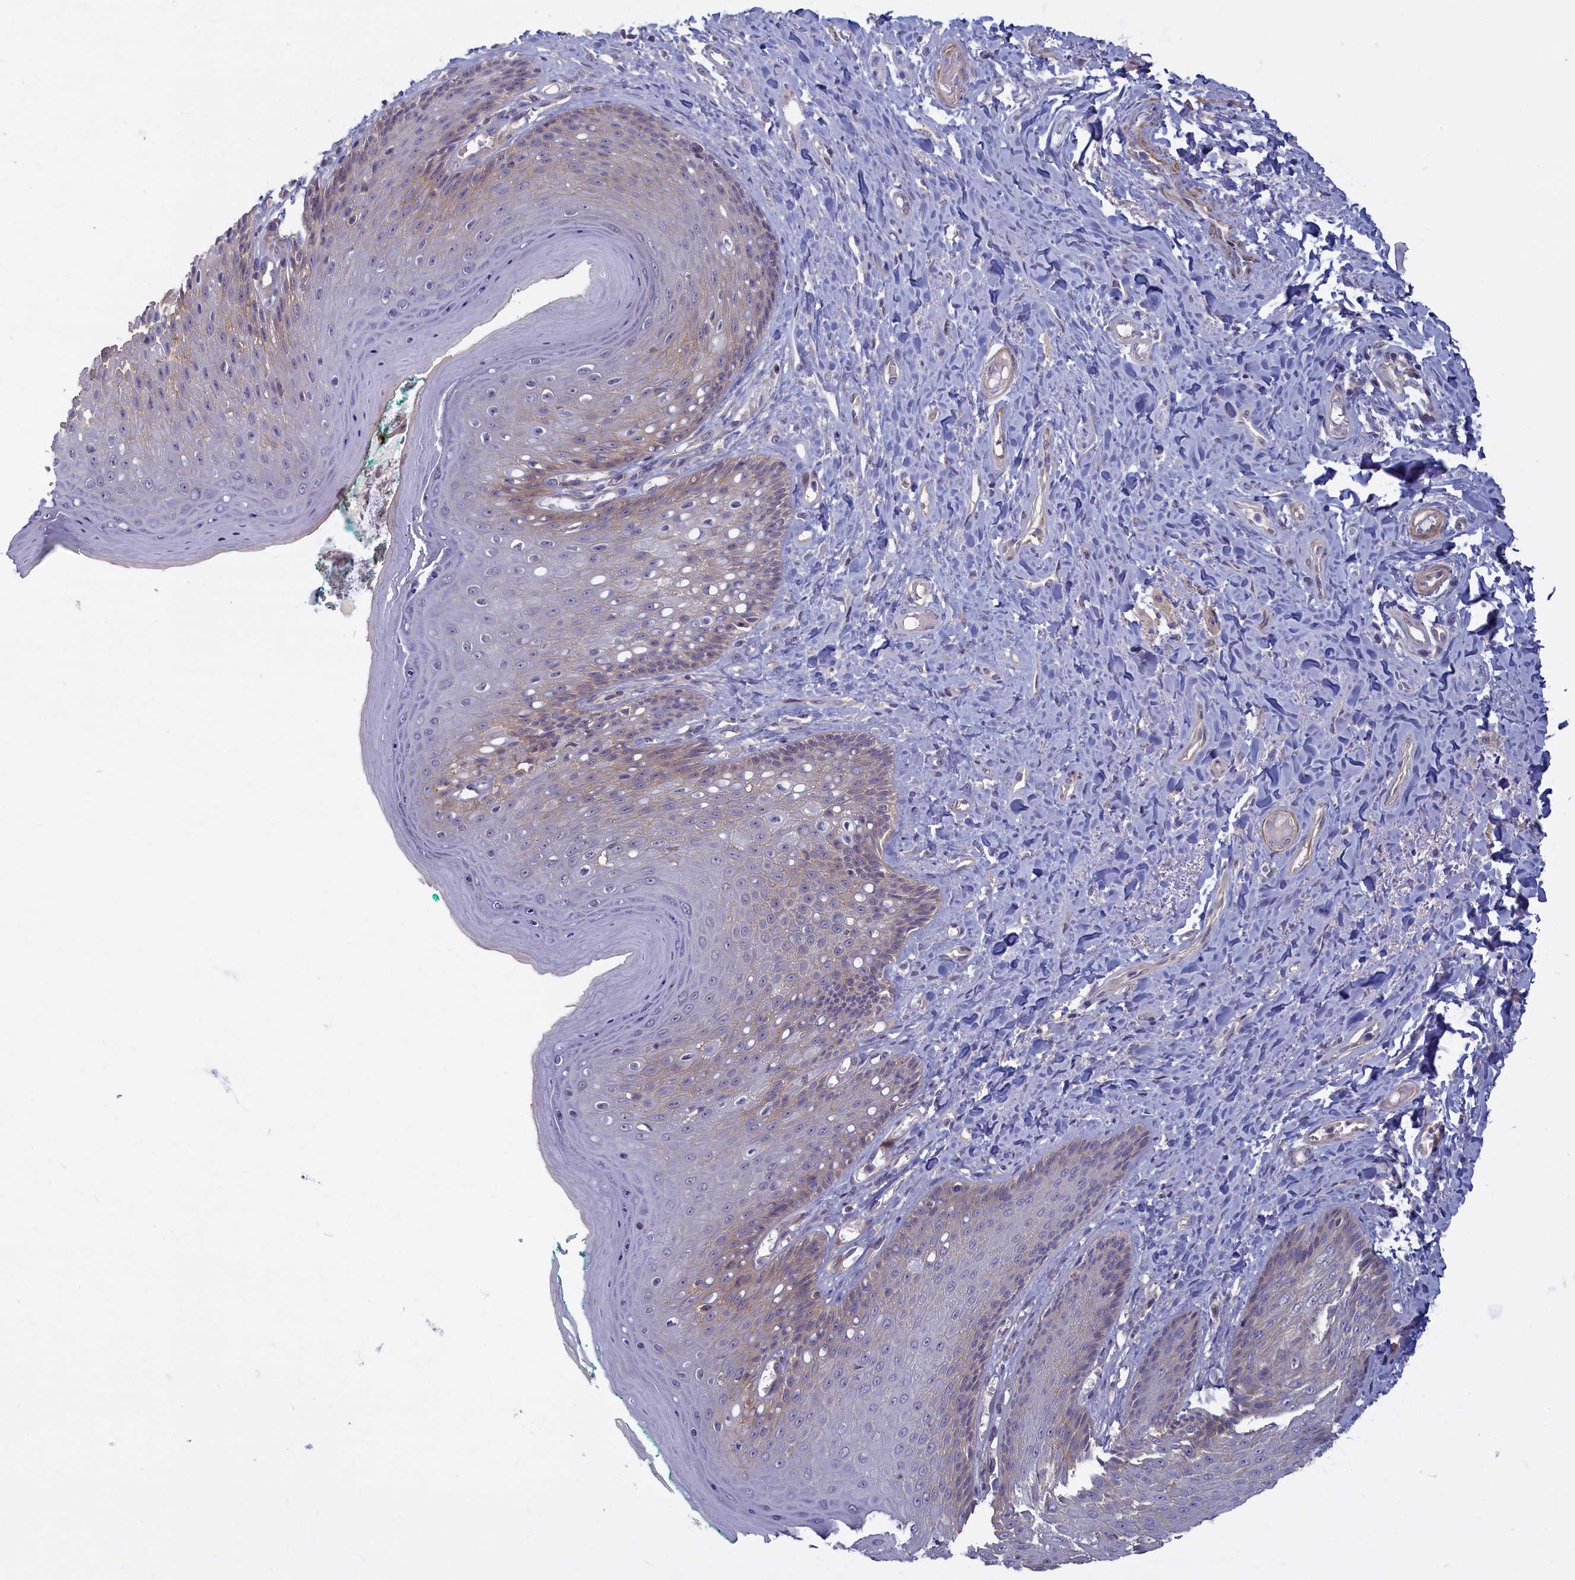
{"staining": {"intensity": "weak", "quantity": "<25%", "location": "cytoplasmic/membranous"}, "tissue": "skin", "cell_type": "Epidermal cells", "image_type": "normal", "snomed": [{"axis": "morphology", "description": "Normal tissue, NOS"}, {"axis": "topography", "description": "Anal"}], "caption": "Human skin stained for a protein using immunohistochemistry exhibits no positivity in epidermal cells.", "gene": "TRPM4", "patient": {"sex": "male", "age": 78}}